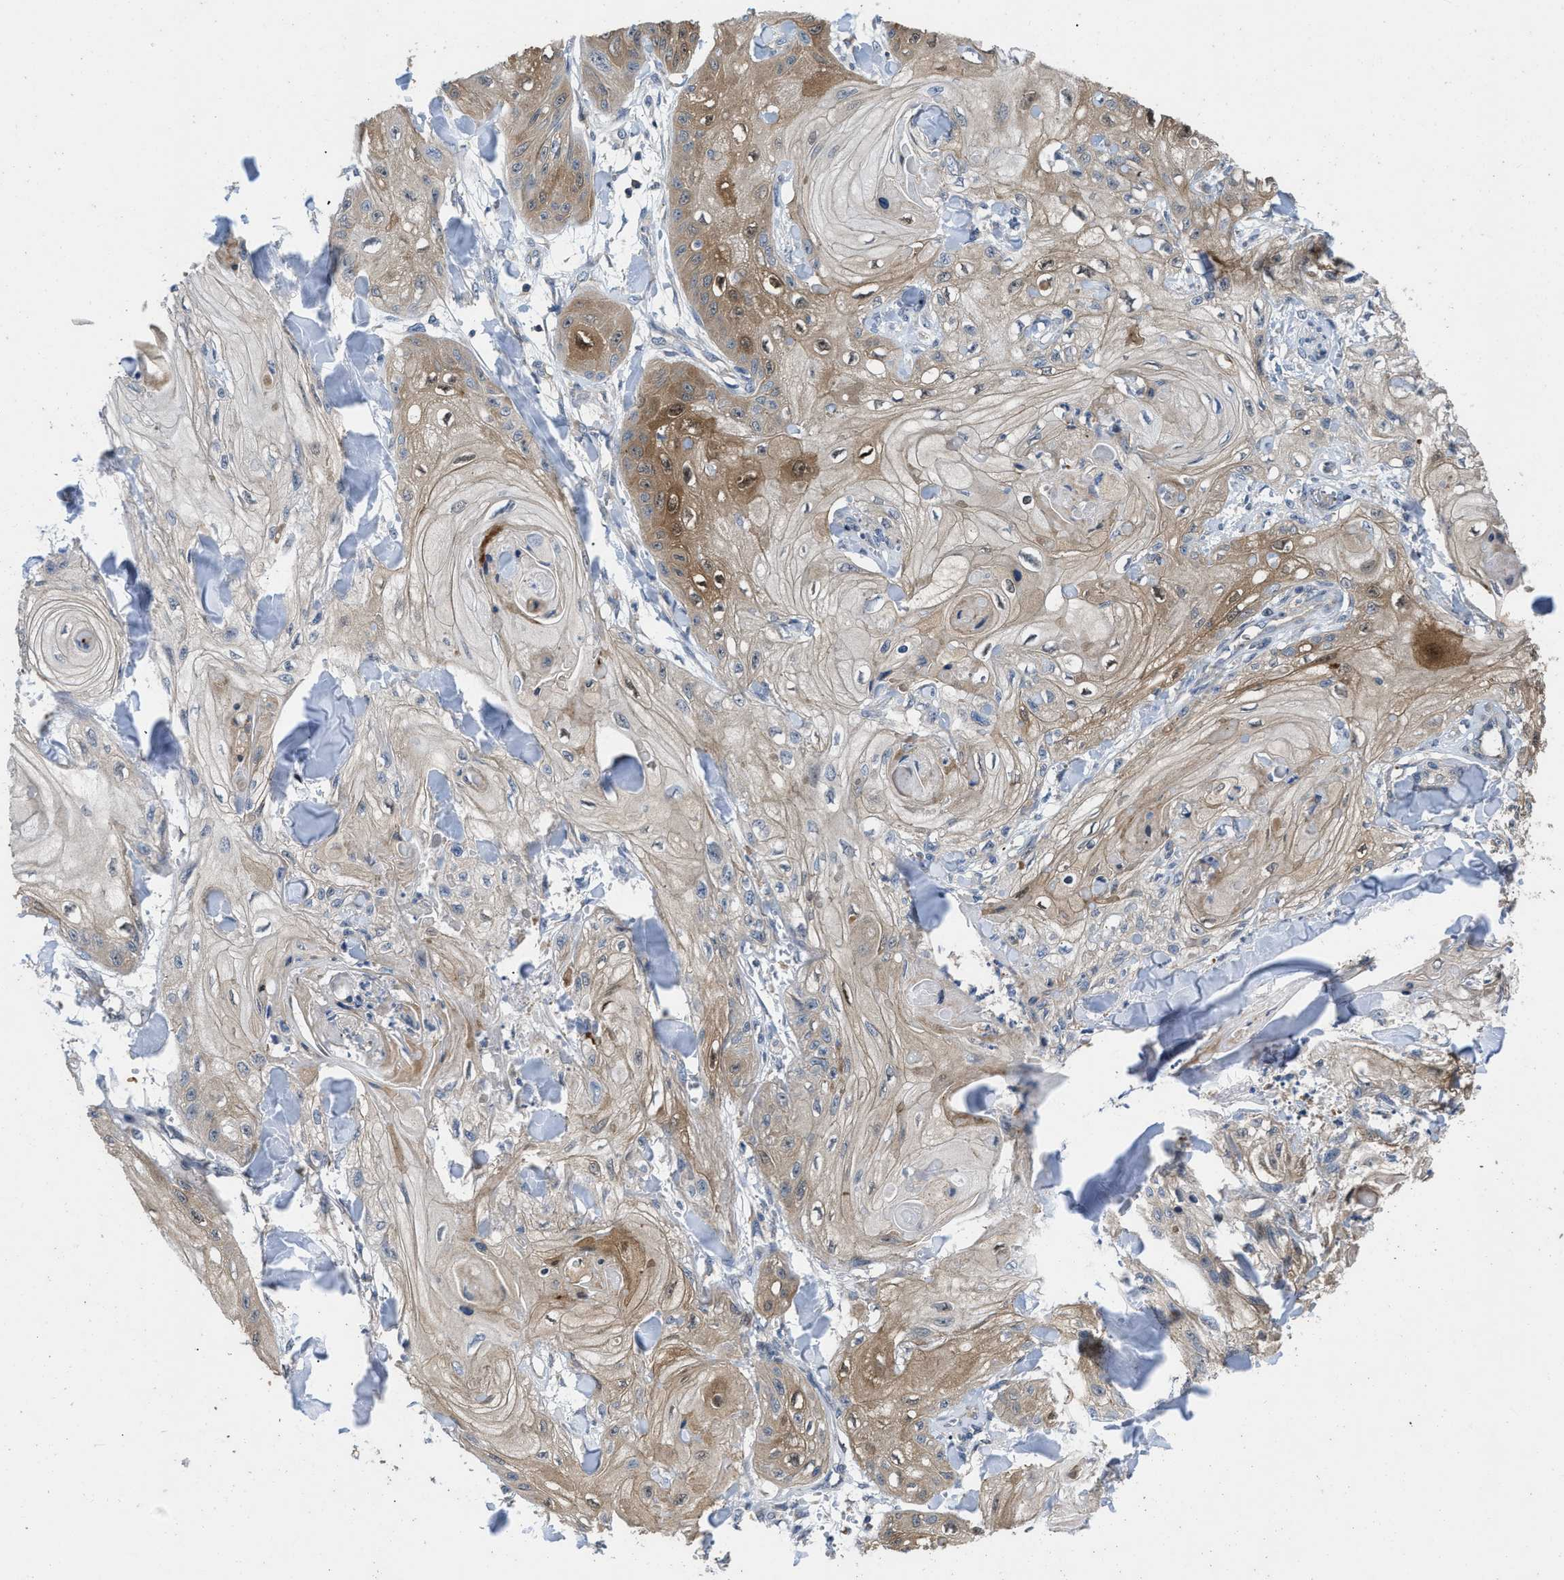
{"staining": {"intensity": "moderate", "quantity": "25%-75%", "location": "cytoplasmic/membranous"}, "tissue": "skin cancer", "cell_type": "Tumor cells", "image_type": "cancer", "snomed": [{"axis": "morphology", "description": "Squamous cell carcinoma, NOS"}, {"axis": "topography", "description": "Skin"}], "caption": "Brown immunohistochemical staining in skin cancer shows moderate cytoplasmic/membranous expression in about 25%-75% of tumor cells.", "gene": "PRDM14", "patient": {"sex": "male", "age": 74}}